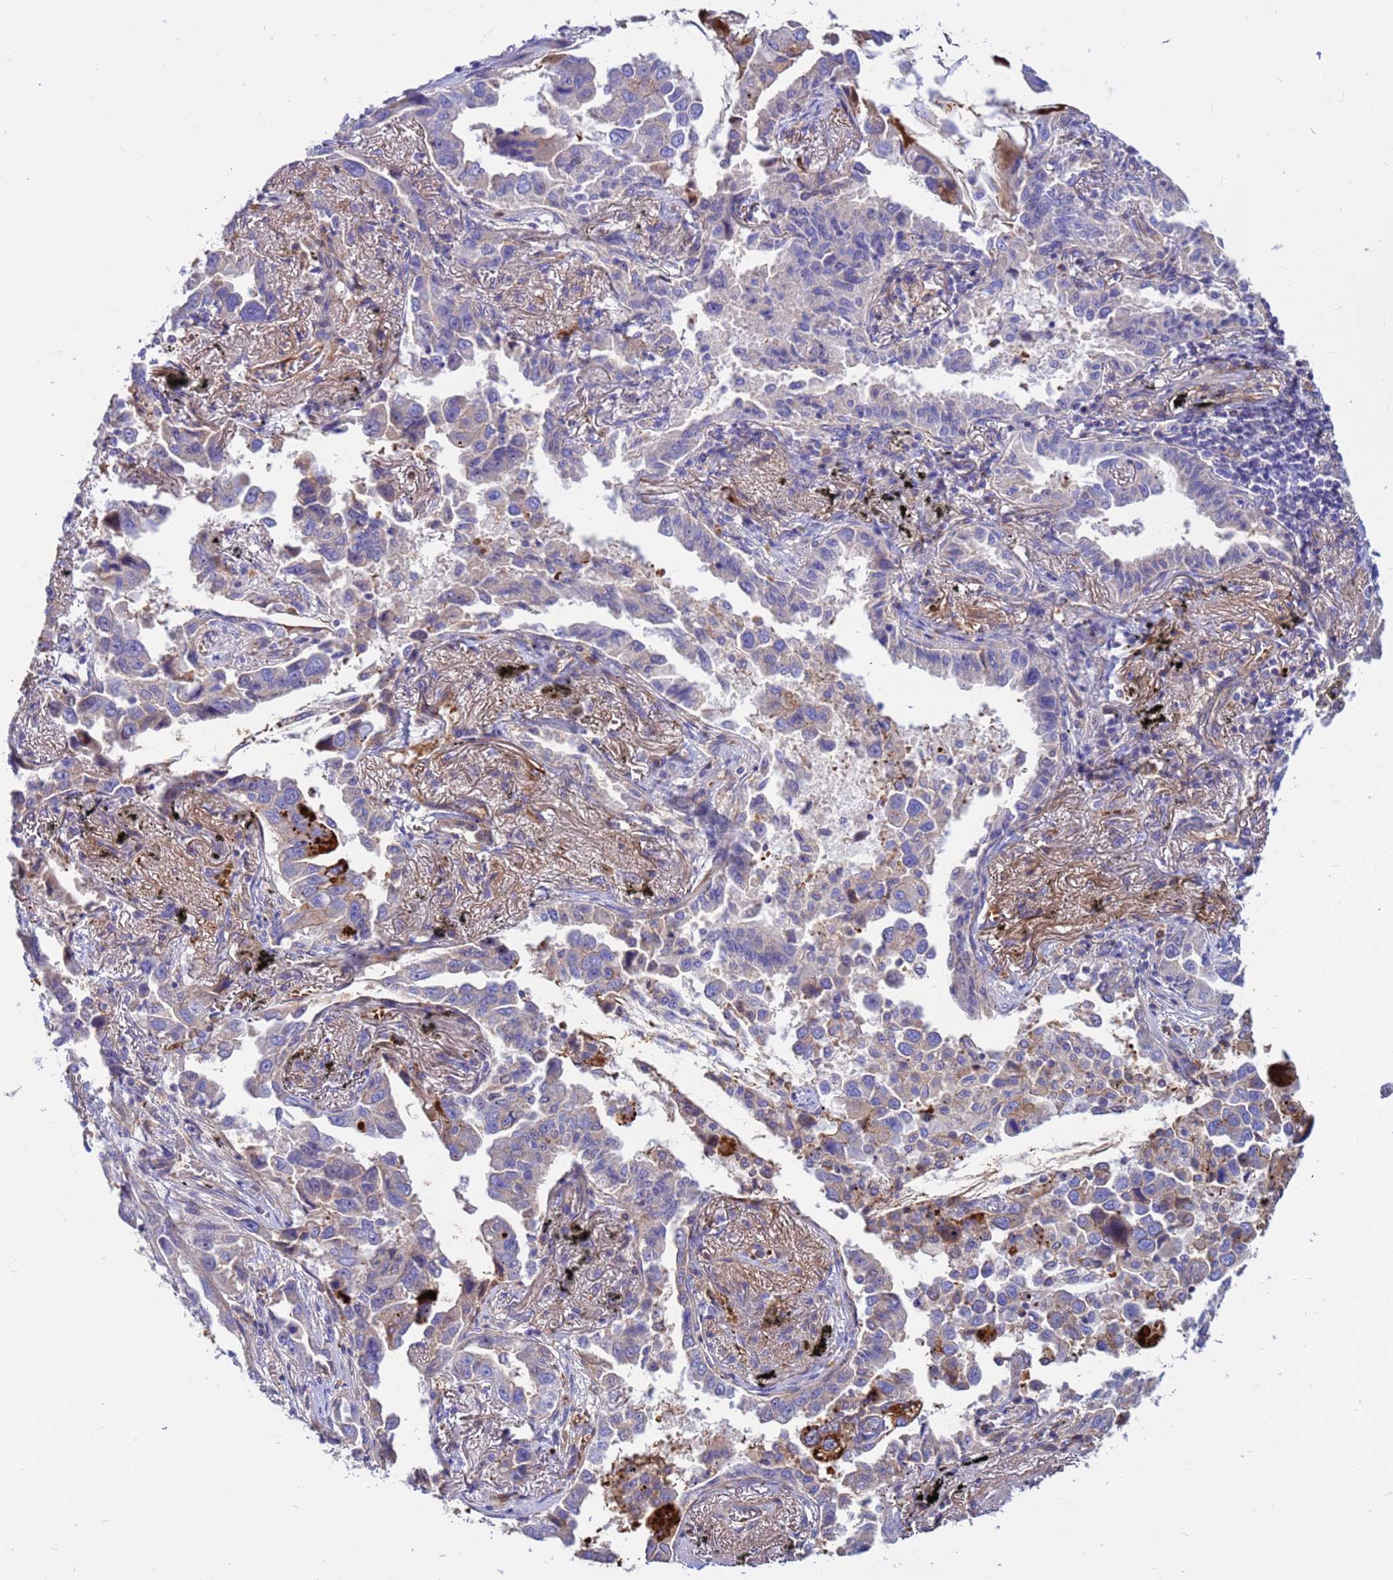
{"staining": {"intensity": "negative", "quantity": "none", "location": "none"}, "tissue": "lung cancer", "cell_type": "Tumor cells", "image_type": "cancer", "snomed": [{"axis": "morphology", "description": "Adenocarcinoma, NOS"}, {"axis": "topography", "description": "Lung"}], "caption": "An immunohistochemistry (IHC) image of lung cancer is shown. There is no staining in tumor cells of lung cancer.", "gene": "CRHBP", "patient": {"sex": "male", "age": 67}}